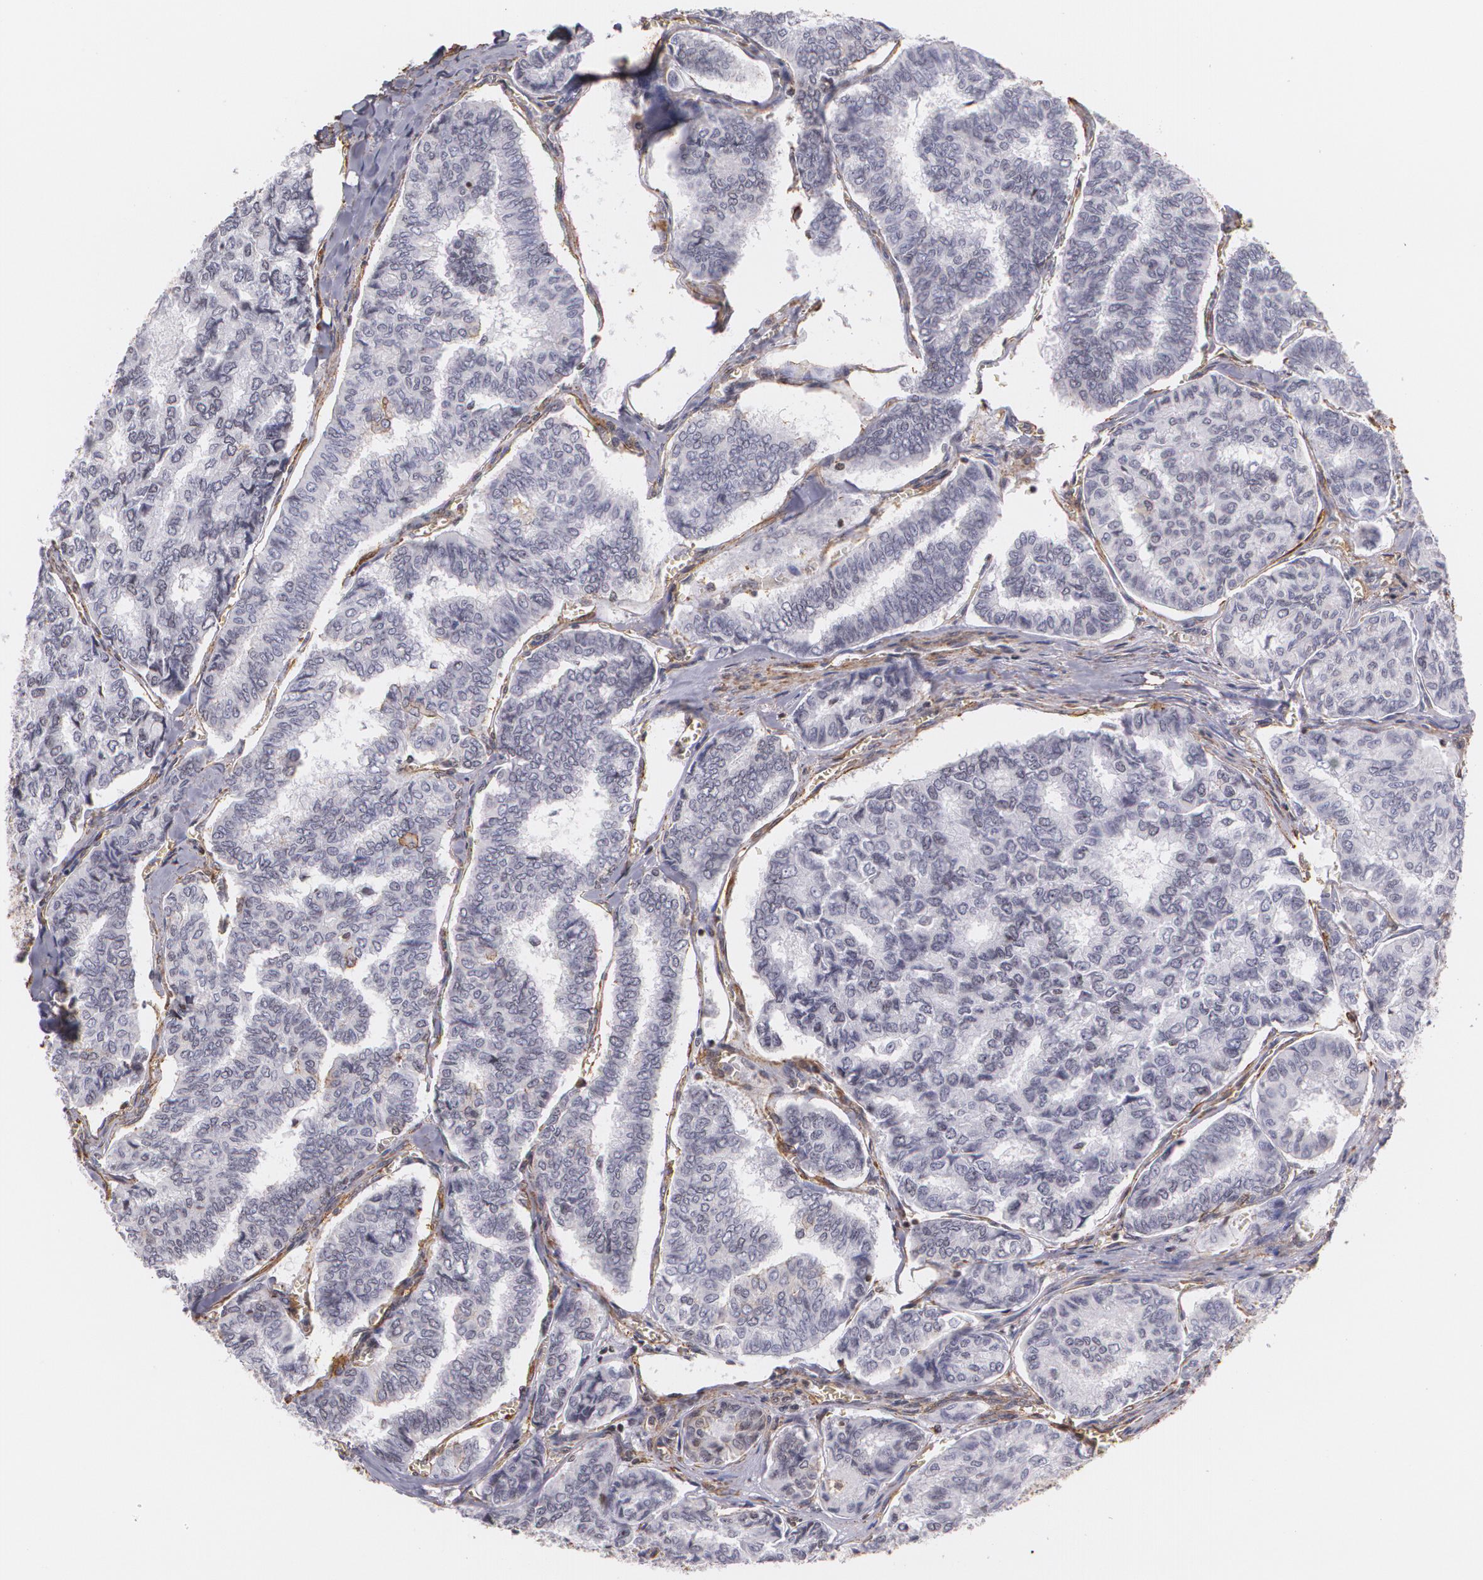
{"staining": {"intensity": "weak", "quantity": "<25%", "location": "cytoplasmic/membranous"}, "tissue": "thyroid cancer", "cell_type": "Tumor cells", "image_type": "cancer", "snomed": [{"axis": "morphology", "description": "Papillary adenocarcinoma, NOS"}, {"axis": "topography", "description": "Thyroid gland"}], "caption": "The immunohistochemistry histopathology image has no significant staining in tumor cells of papillary adenocarcinoma (thyroid) tissue. (Brightfield microscopy of DAB immunohistochemistry at high magnification).", "gene": "VAMP1", "patient": {"sex": "female", "age": 35}}